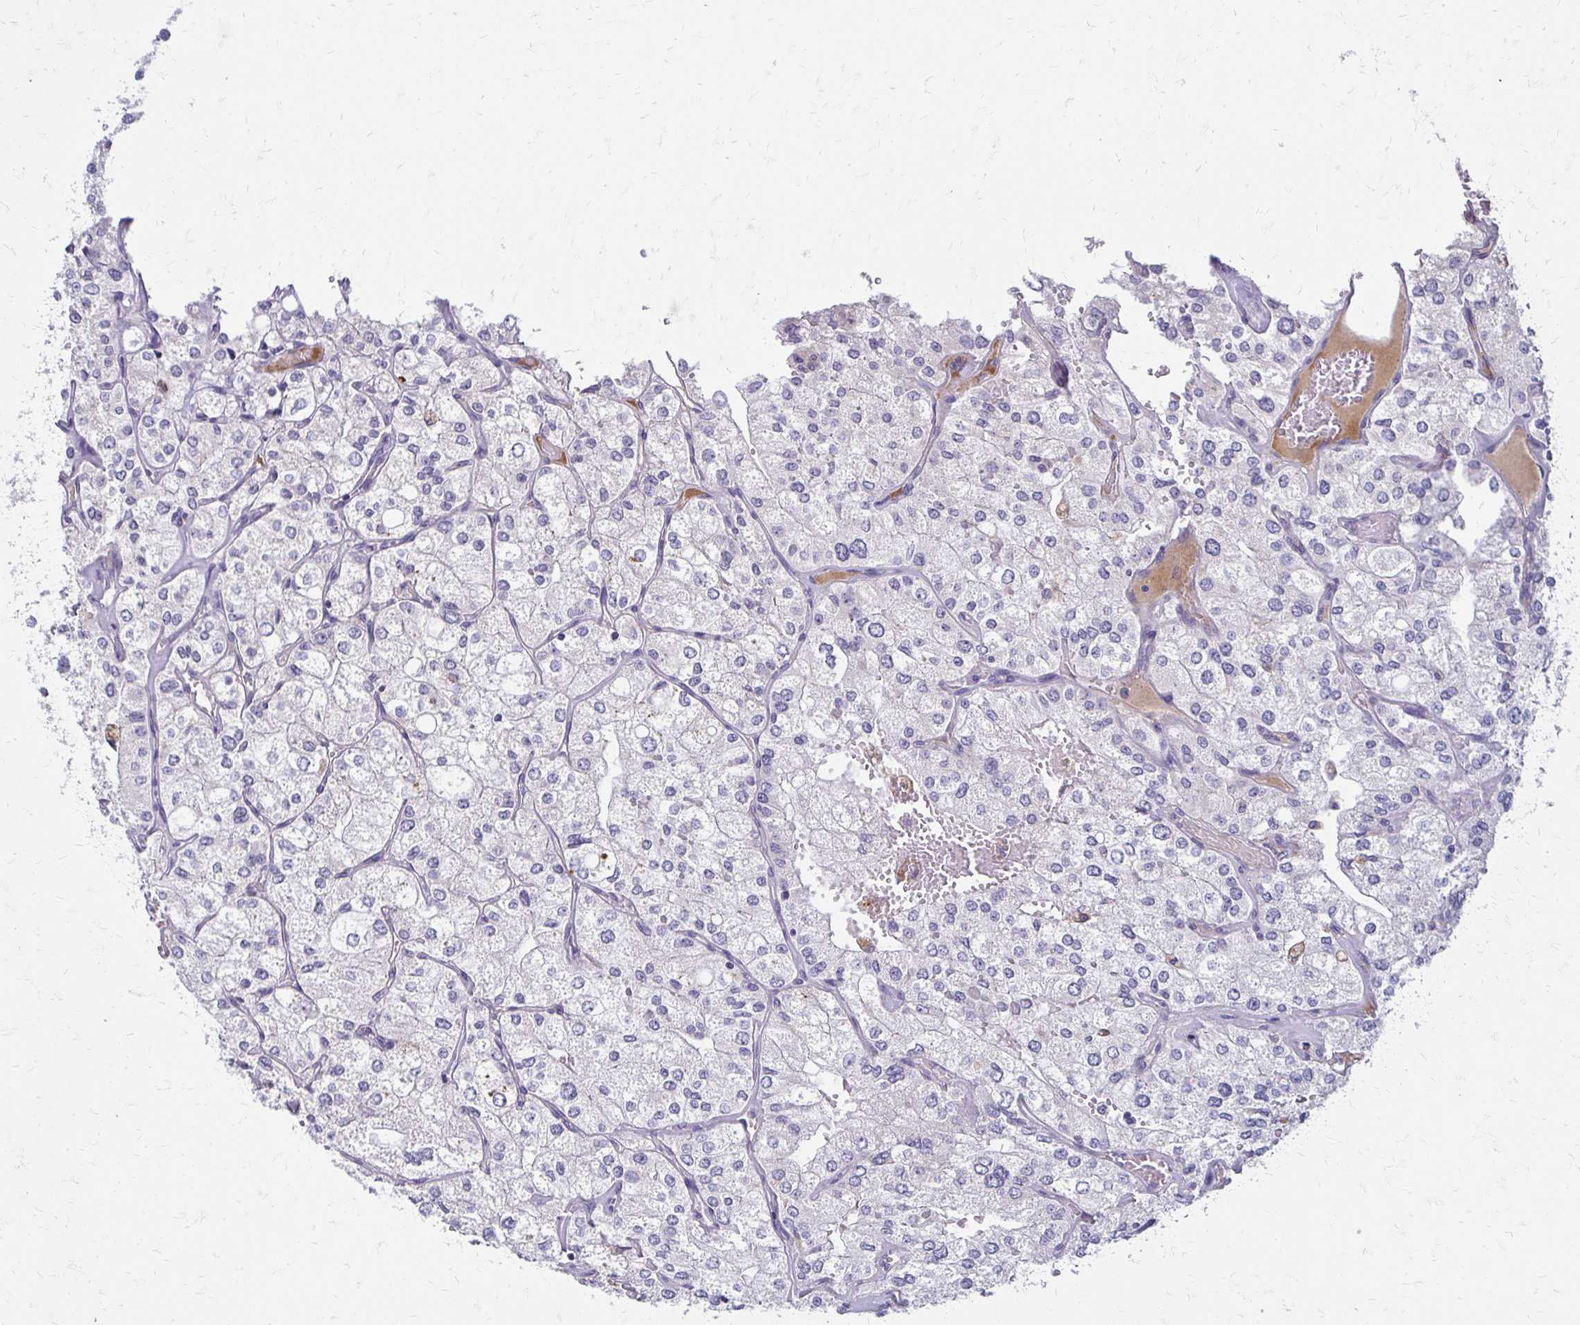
{"staining": {"intensity": "negative", "quantity": "none", "location": "none"}, "tissue": "renal cancer", "cell_type": "Tumor cells", "image_type": "cancer", "snomed": [{"axis": "morphology", "description": "Adenocarcinoma, NOS"}, {"axis": "topography", "description": "Kidney"}], "caption": "Immunohistochemical staining of human adenocarcinoma (renal) demonstrates no significant positivity in tumor cells.", "gene": "BBS12", "patient": {"sex": "female", "age": 70}}